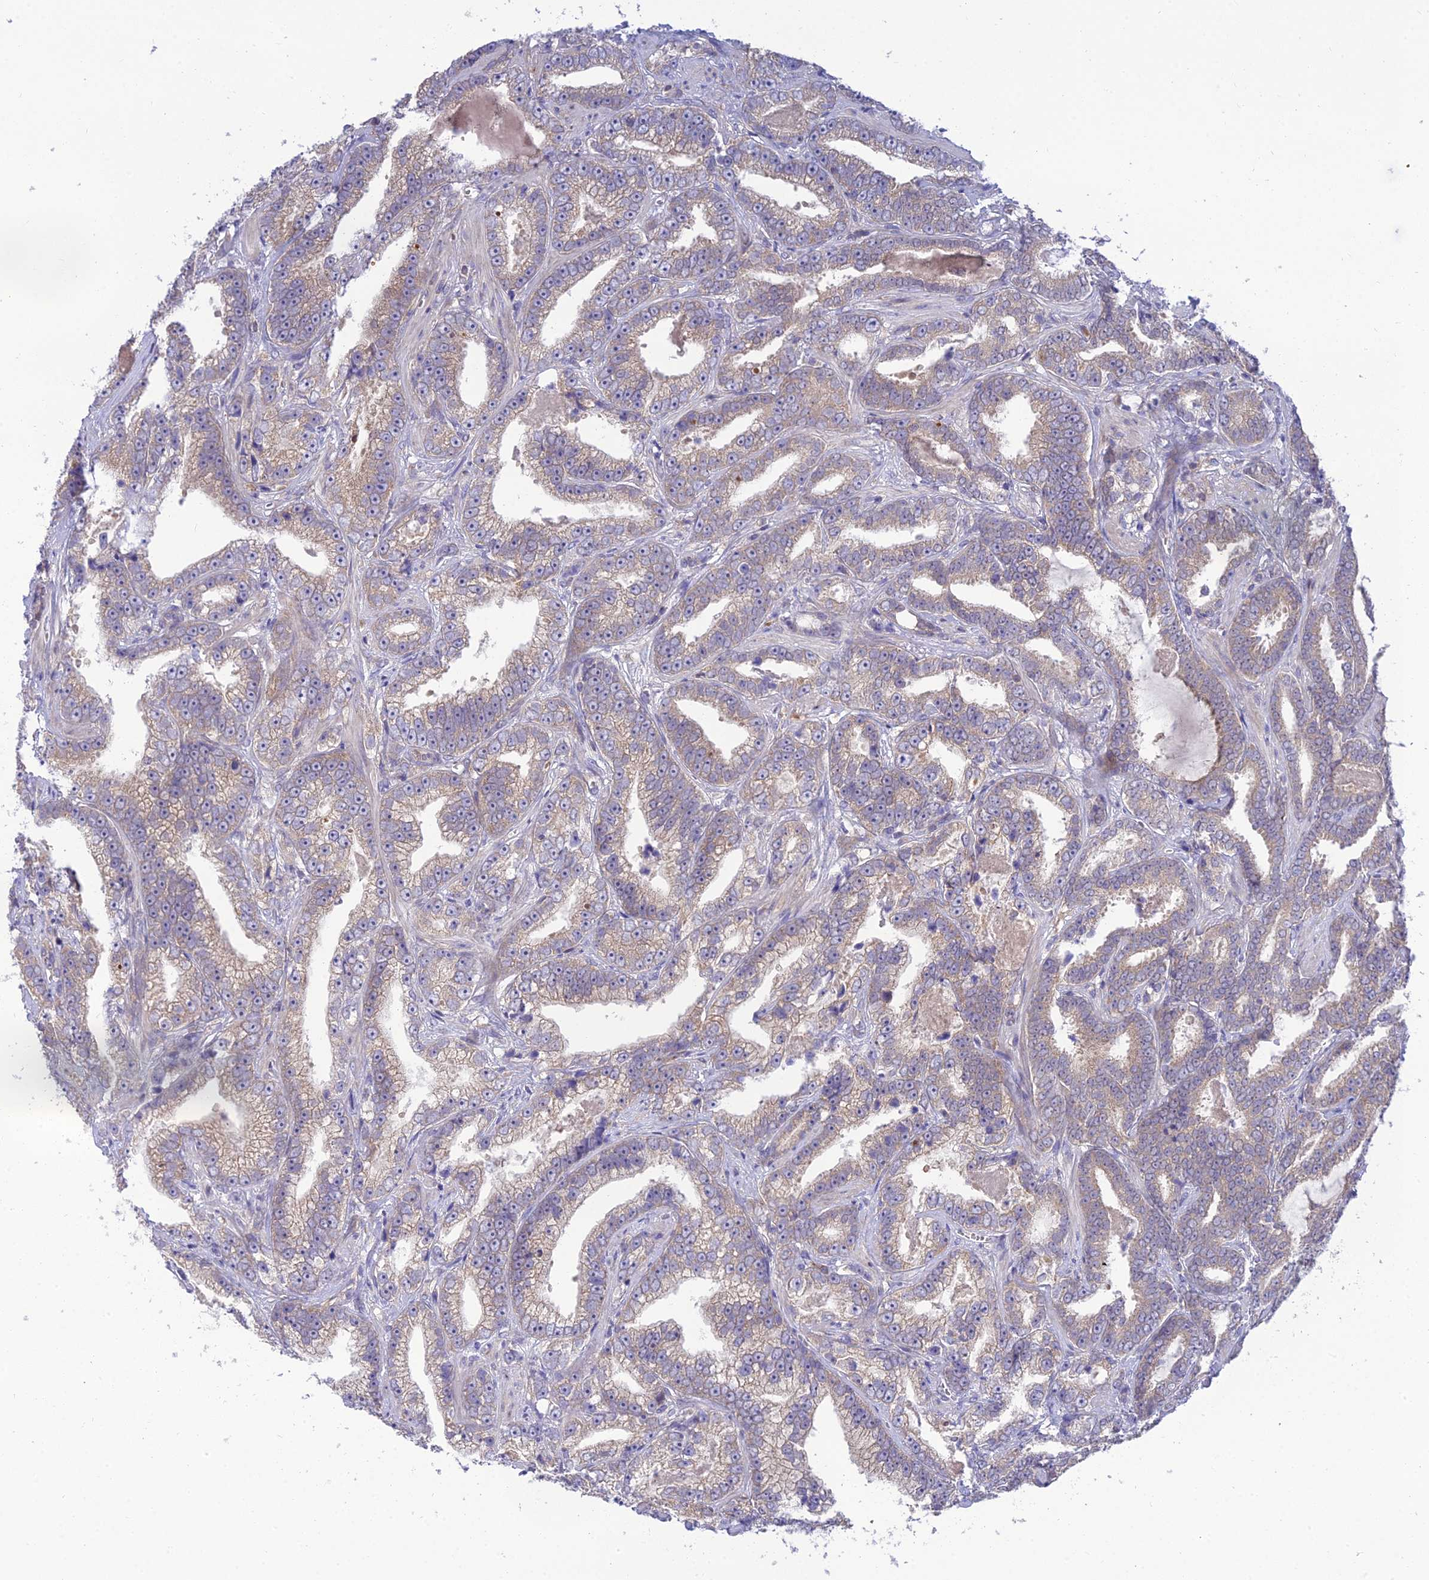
{"staining": {"intensity": "weak", "quantity": "25%-75%", "location": "cytoplasmic/membranous"}, "tissue": "prostate cancer", "cell_type": "Tumor cells", "image_type": "cancer", "snomed": [{"axis": "morphology", "description": "Adenocarcinoma, High grade"}, {"axis": "topography", "description": "Prostate and seminal vesicle, NOS"}], "caption": "Tumor cells exhibit low levels of weak cytoplasmic/membranous expression in approximately 25%-75% of cells in prostate cancer.", "gene": "CLCN7", "patient": {"sex": "male", "age": 67}}